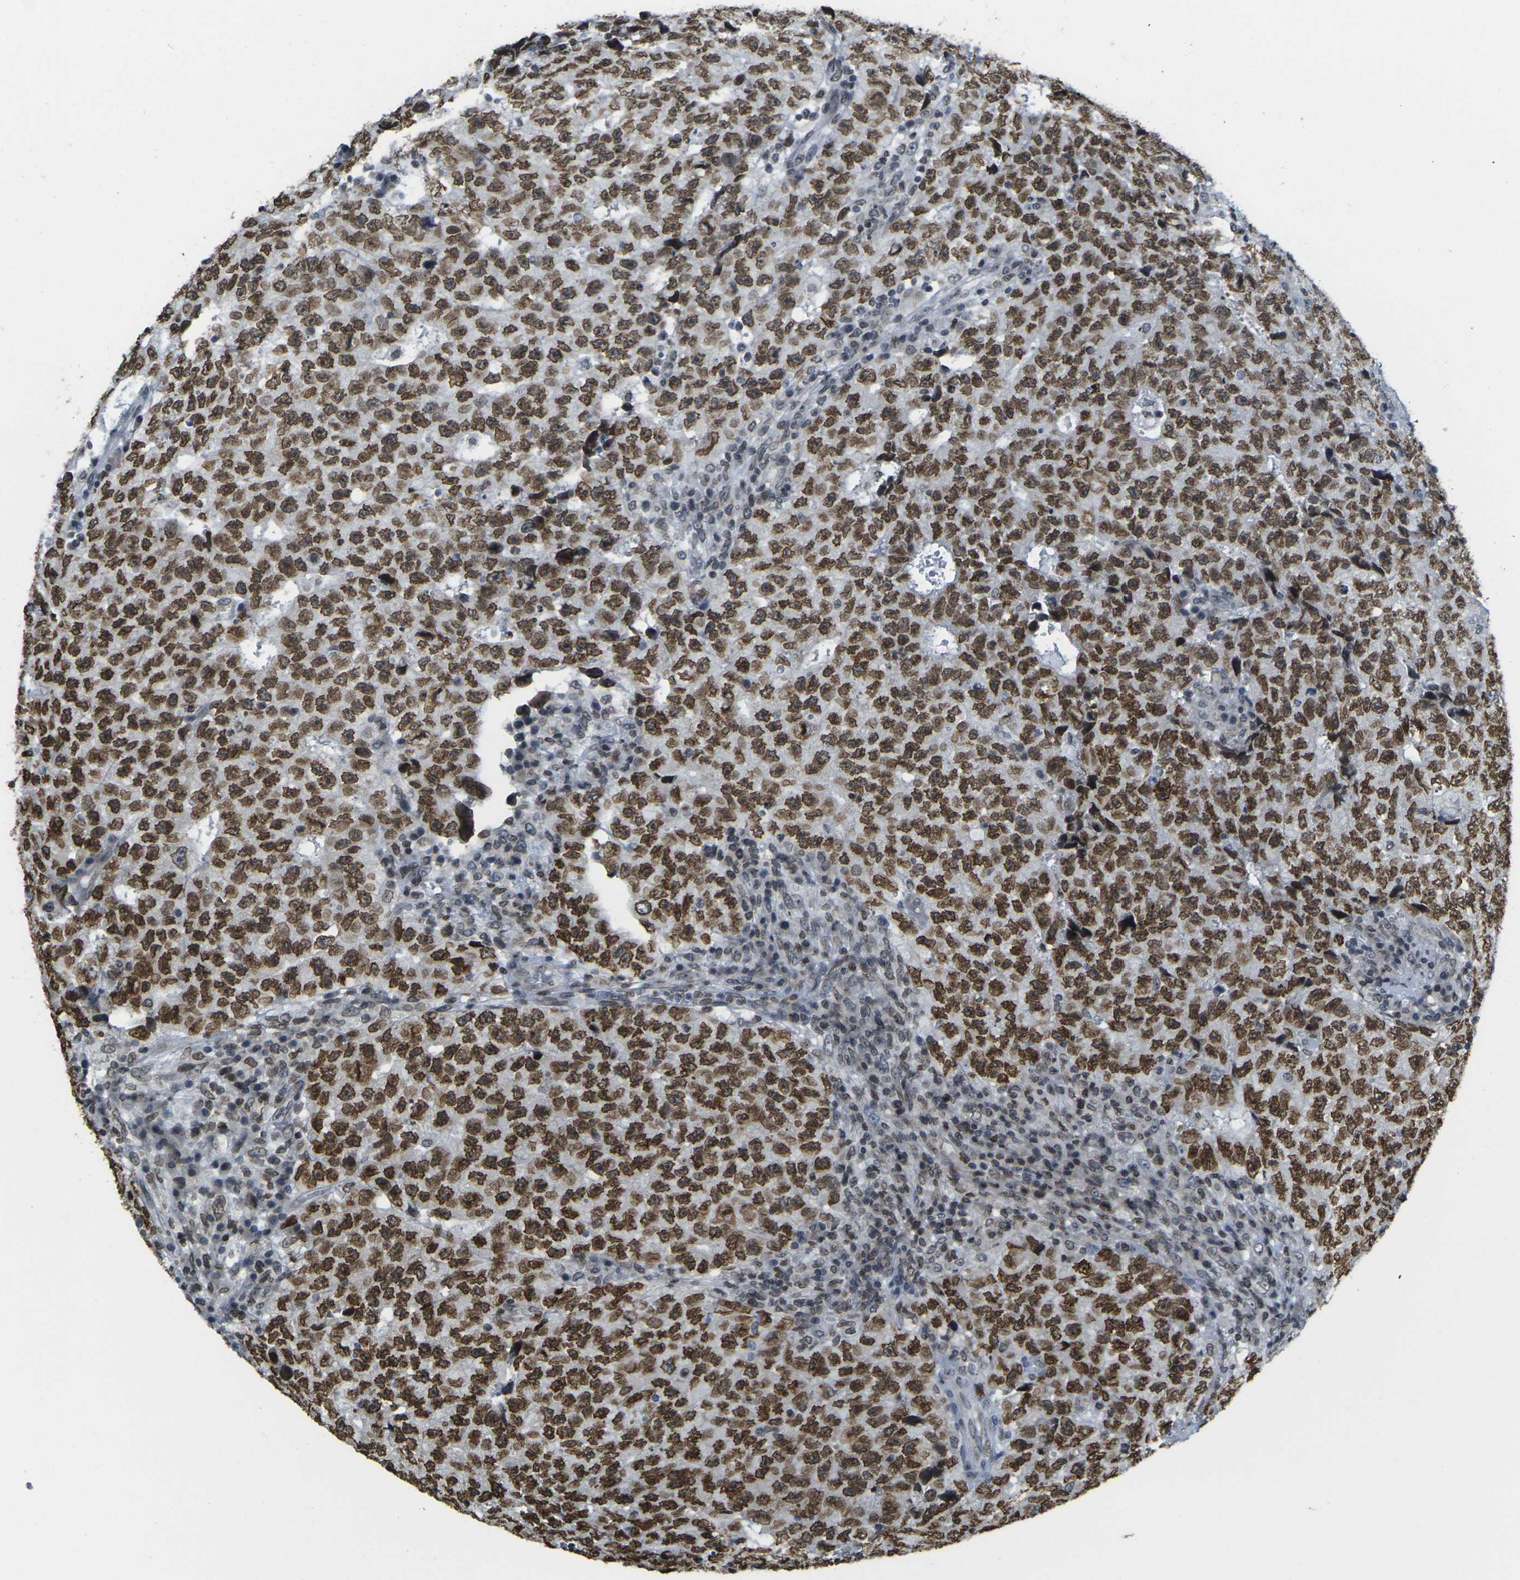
{"staining": {"intensity": "strong", "quantity": ">75%", "location": "cytoplasmic/membranous,nuclear"}, "tissue": "testis cancer", "cell_type": "Tumor cells", "image_type": "cancer", "snomed": [{"axis": "morphology", "description": "Necrosis, NOS"}, {"axis": "morphology", "description": "Carcinoma, Embryonal, NOS"}, {"axis": "topography", "description": "Testis"}], "caption": "Testis cancer (embryonal carcinoma) stained with immunohistochemistry (IHC) demonstrates strong cytoplasmic/membranous and nuclear expression in approximately >75% of tumor cells.", "gene": "BRDT", "patient": {"sex": "male", "age": 19}}